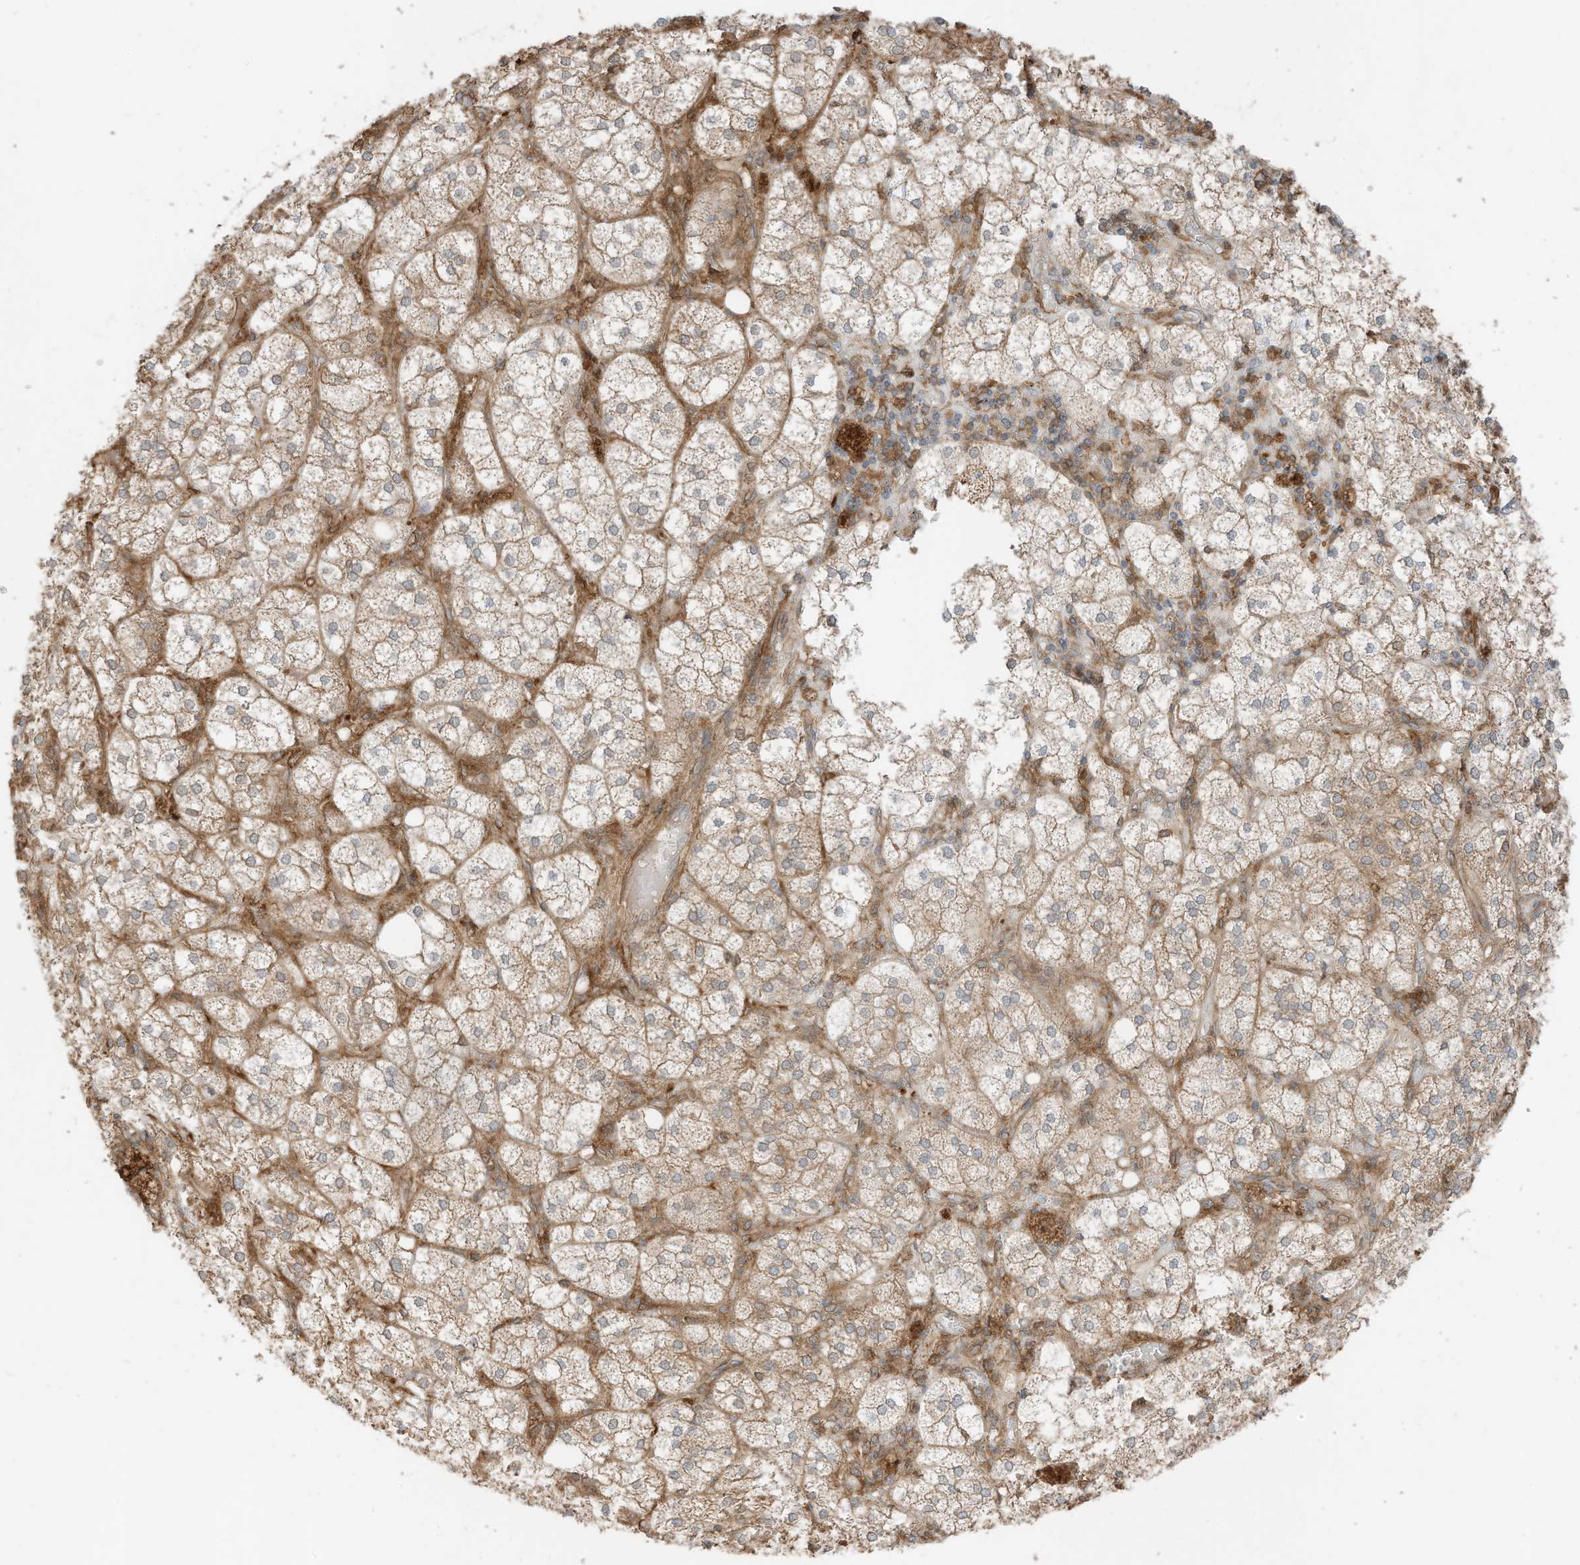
{"staining": {"intensity": "moderate", "quantity": ">75%", "location": "cytoplasmic/membranous"}, "tissue": "adrenal gland", "cell_type": "Glandular cells", "image_type": "normal", "snomed": [{"axis": "morphology", "description": "Normal tissue, NOS"}, {"axis": "topography", "description": "Adrenal gland"}], "caption": "Protein expression analysis of normal adrenal gland exhibits moderate cytoplasmic/membranous positivity in about >75% of glandular cells. (brown staining indicates protein expression, while blue staining denotes nuclei).", "gene": "SLC25A12", "patient": {"sex": "female", "age": 61}}